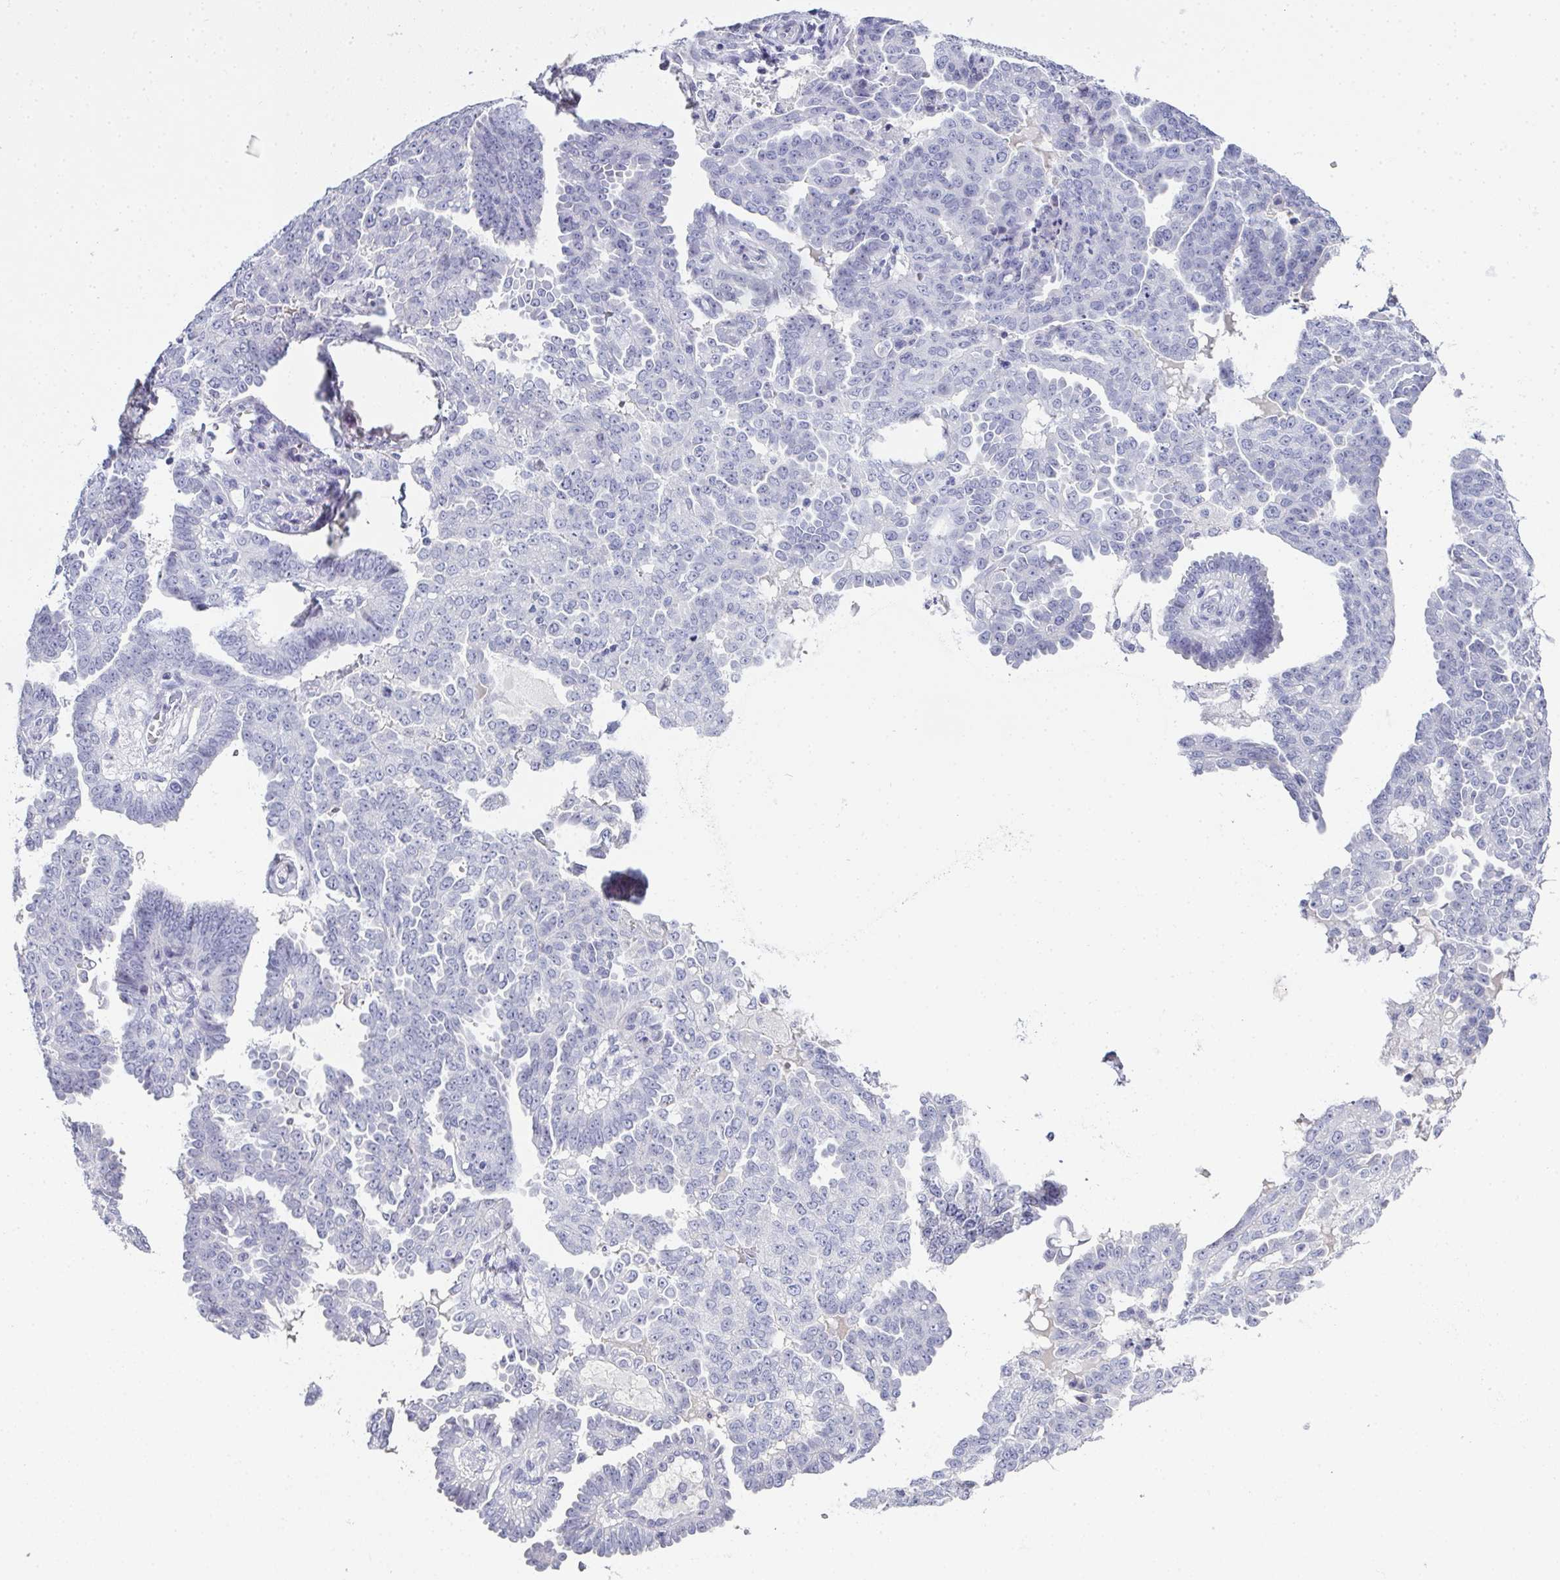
{"staining": {"intensity": "negative", "quantity": "none", "location": "none"}, "tissue": "ovarian cancer", "cell_type": "Tumor cells", "image_type": "cancer", "snomed": [{"axis": "morphology", "description": "Cystadenocarcinoma, serous, NOS"}, {"axis": "topography", "description": "Ovary"}], "caption": "Ovarian cancer stained for a protein using immunohistochemistry exhibits no positivity tumor cells.", "gene": "SLC36A2", "patient": {"sex": "female", "age": 71}}